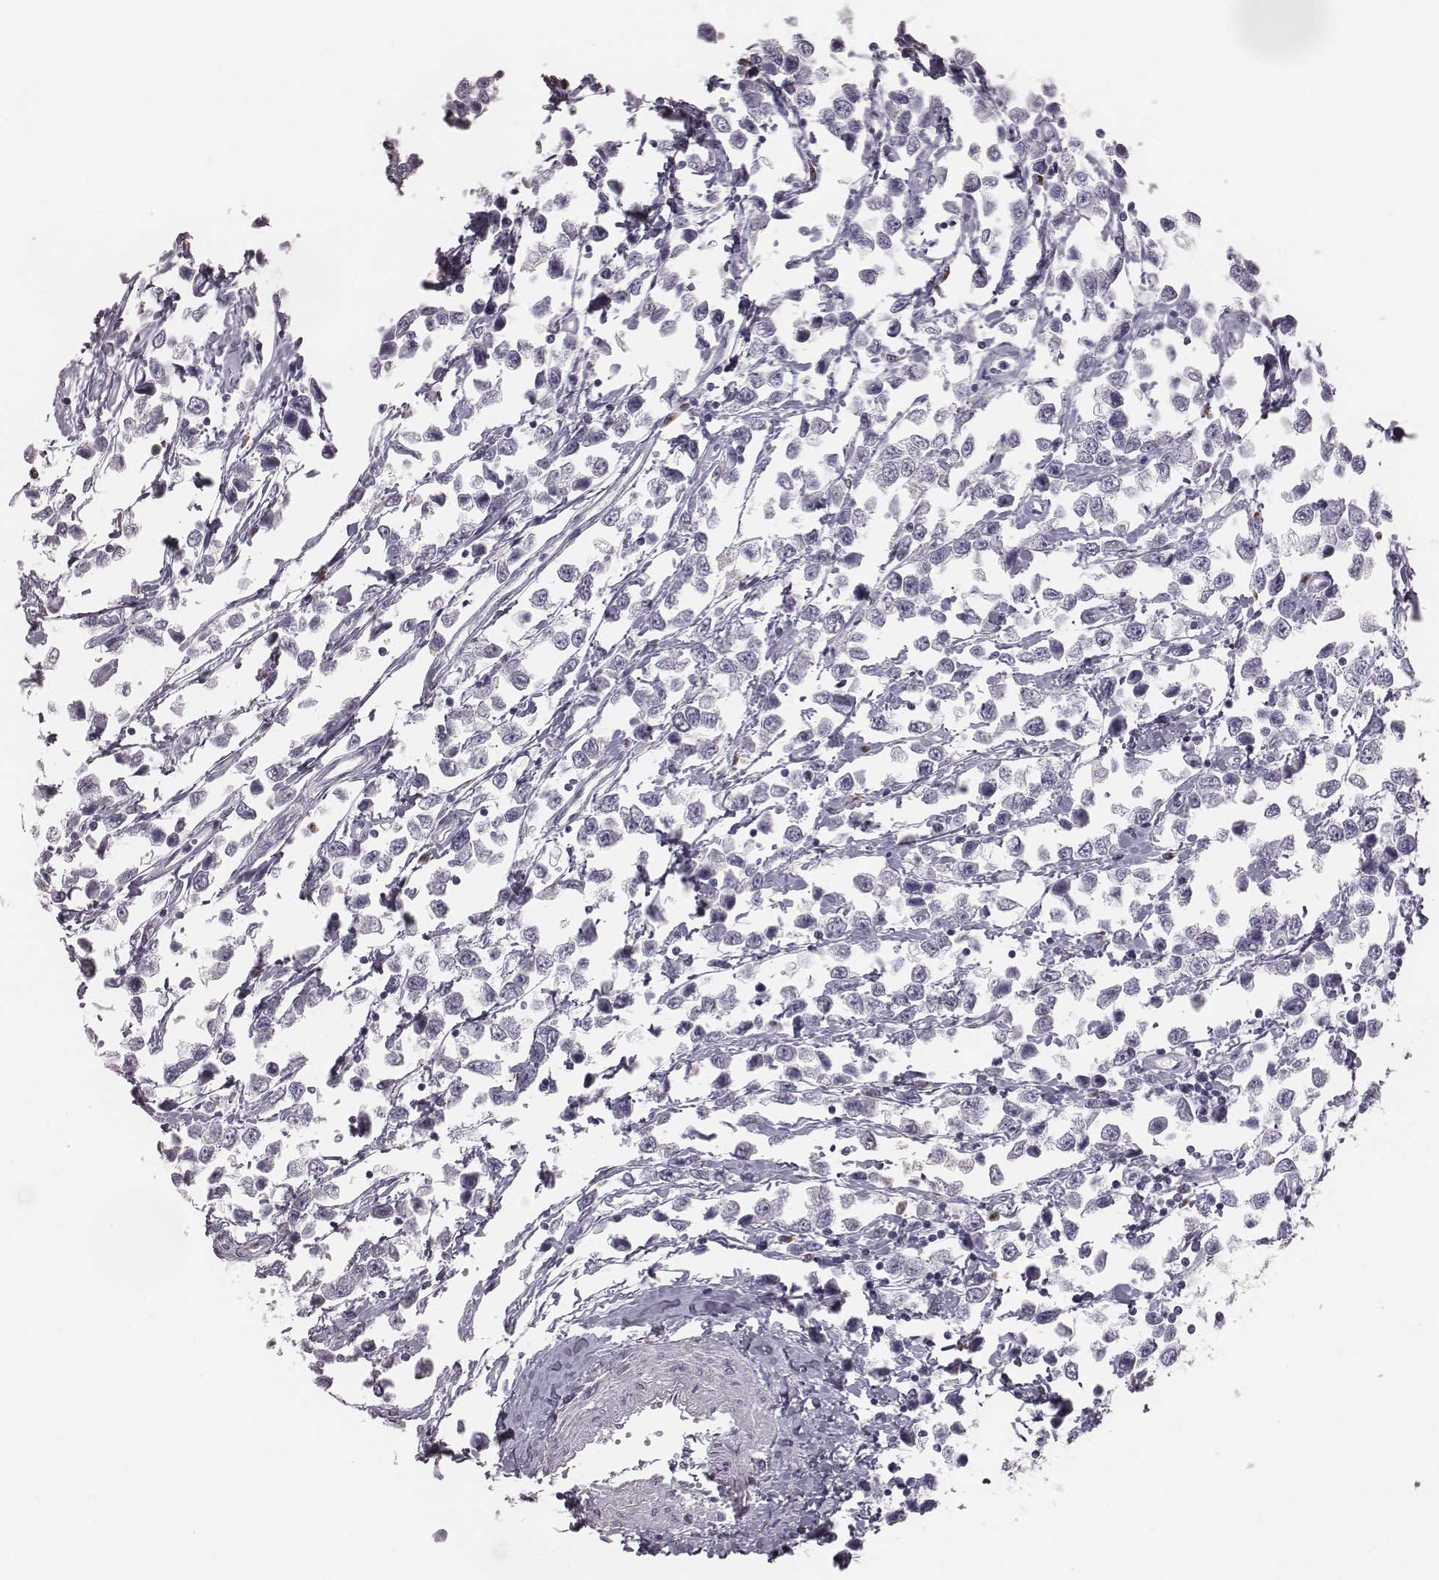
{"staining": {"intensity": "negative", "quantity": "none", "location": "none"}, "tissue": "testis cancer", "cell_type": "Tumor cells", "image_type": "cancer", "snomed": [{"axis": "morphology", "description": "Seminoma, NOS"}, {"axis": "topography", "description": "Testis"}], "caption": "Immunohistochemistry (IHC) of seminoma (testis) reveals no staining in tumor cells.", "gene": "C6orf58", "patient": {"sex": "male", "age": 34}}